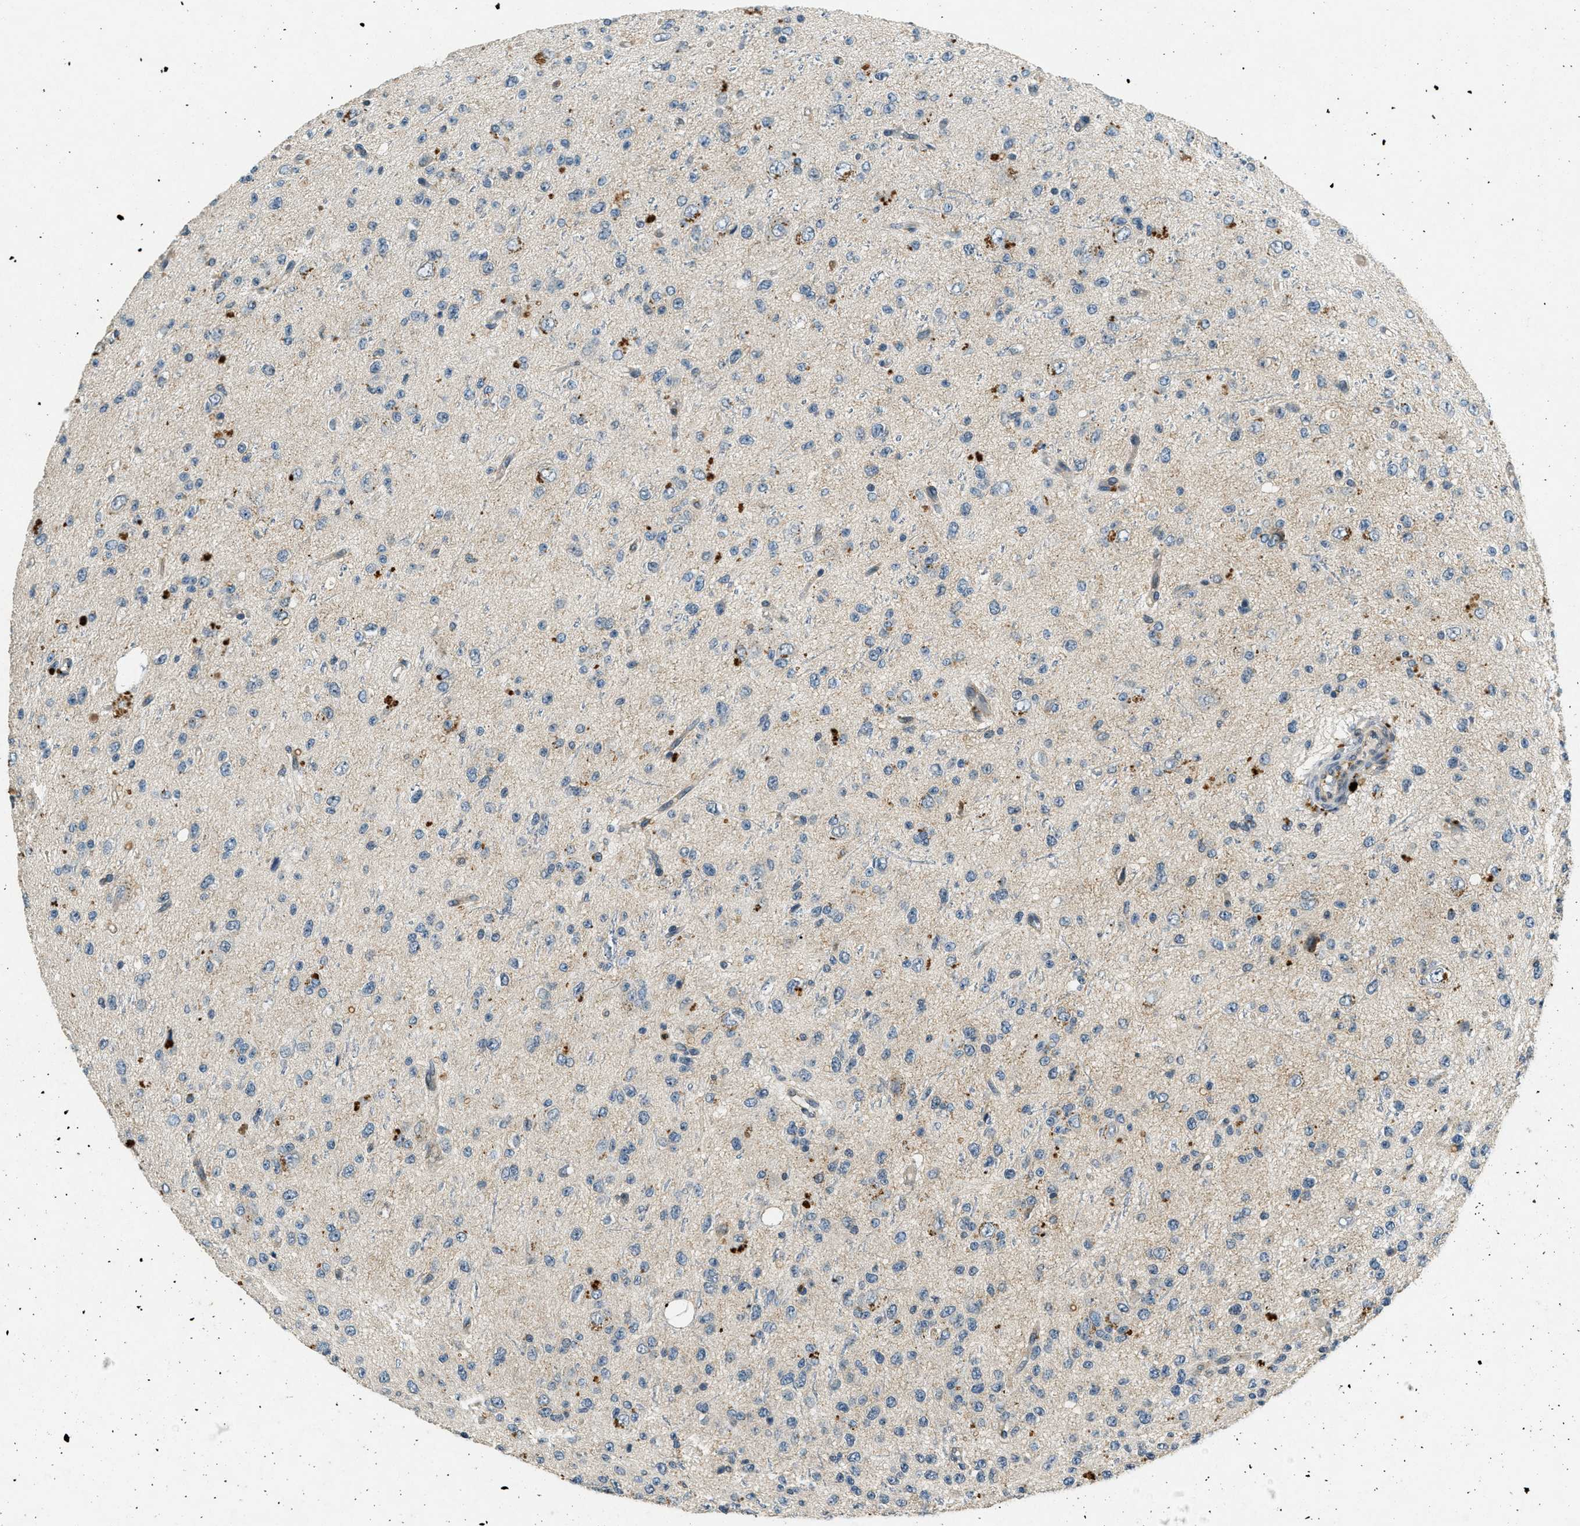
{"staining": {"intensity": "negative", "quantity": "none", "location": "none"}, "tissue": "glioma", "cell_type": "Tumor cells", "image_type": "cancer", "snomed": [{"axis": "morphology", "description": "Glioma, malignant, High grade"}, {"axis": "topography", "description": "pancreas cauda"}], "caption": "Histopathology image shows no protein expression in tumor cells of malignant glioma (high-grade) tissue.", "gene": "RAB3D", "patient": {"sex": "male", "age": 60}}